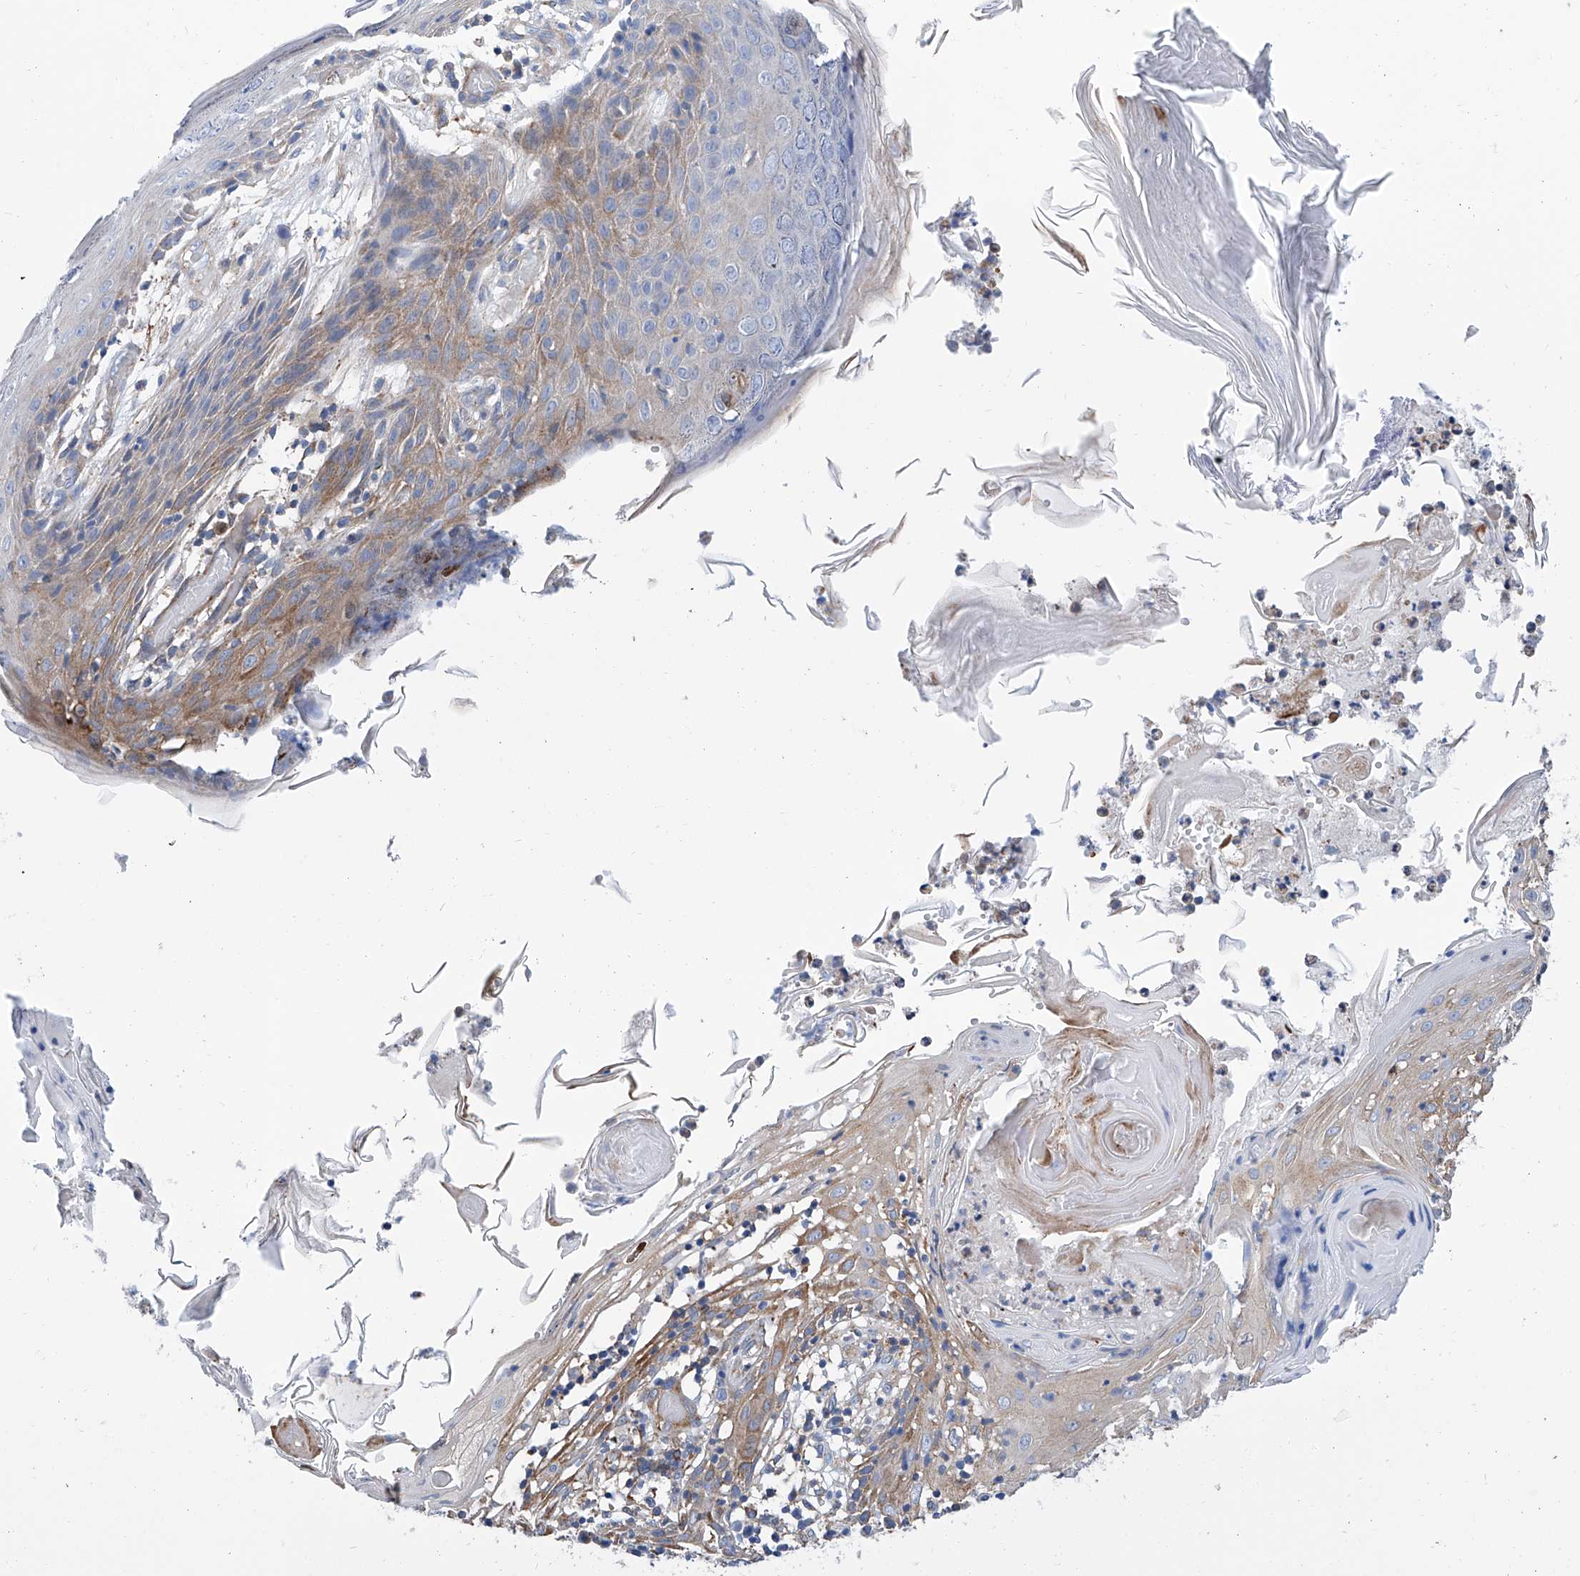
{"staining": {"intensity": "weak", "quantity": "25%-75%", "location": "cytoplasmic/membranous"}, "tissue": "skin cancer", "cell_type": "Tumor cells", "image_type": "cancer", "snomed": [{"axis": "morphology", "description": "Squamous cell carcinoma, NOS"}, {"axis": "topography", "description": "Skin"}], "caption": "The histopathology image reveals a brown stain indicating the presence of a protein in the cytoplasmic/membranous of tumor cells in skin cancer (squamous cell carcinoma).", "gene": "GPT", "patient": {"sex": "female", "age": 88}}